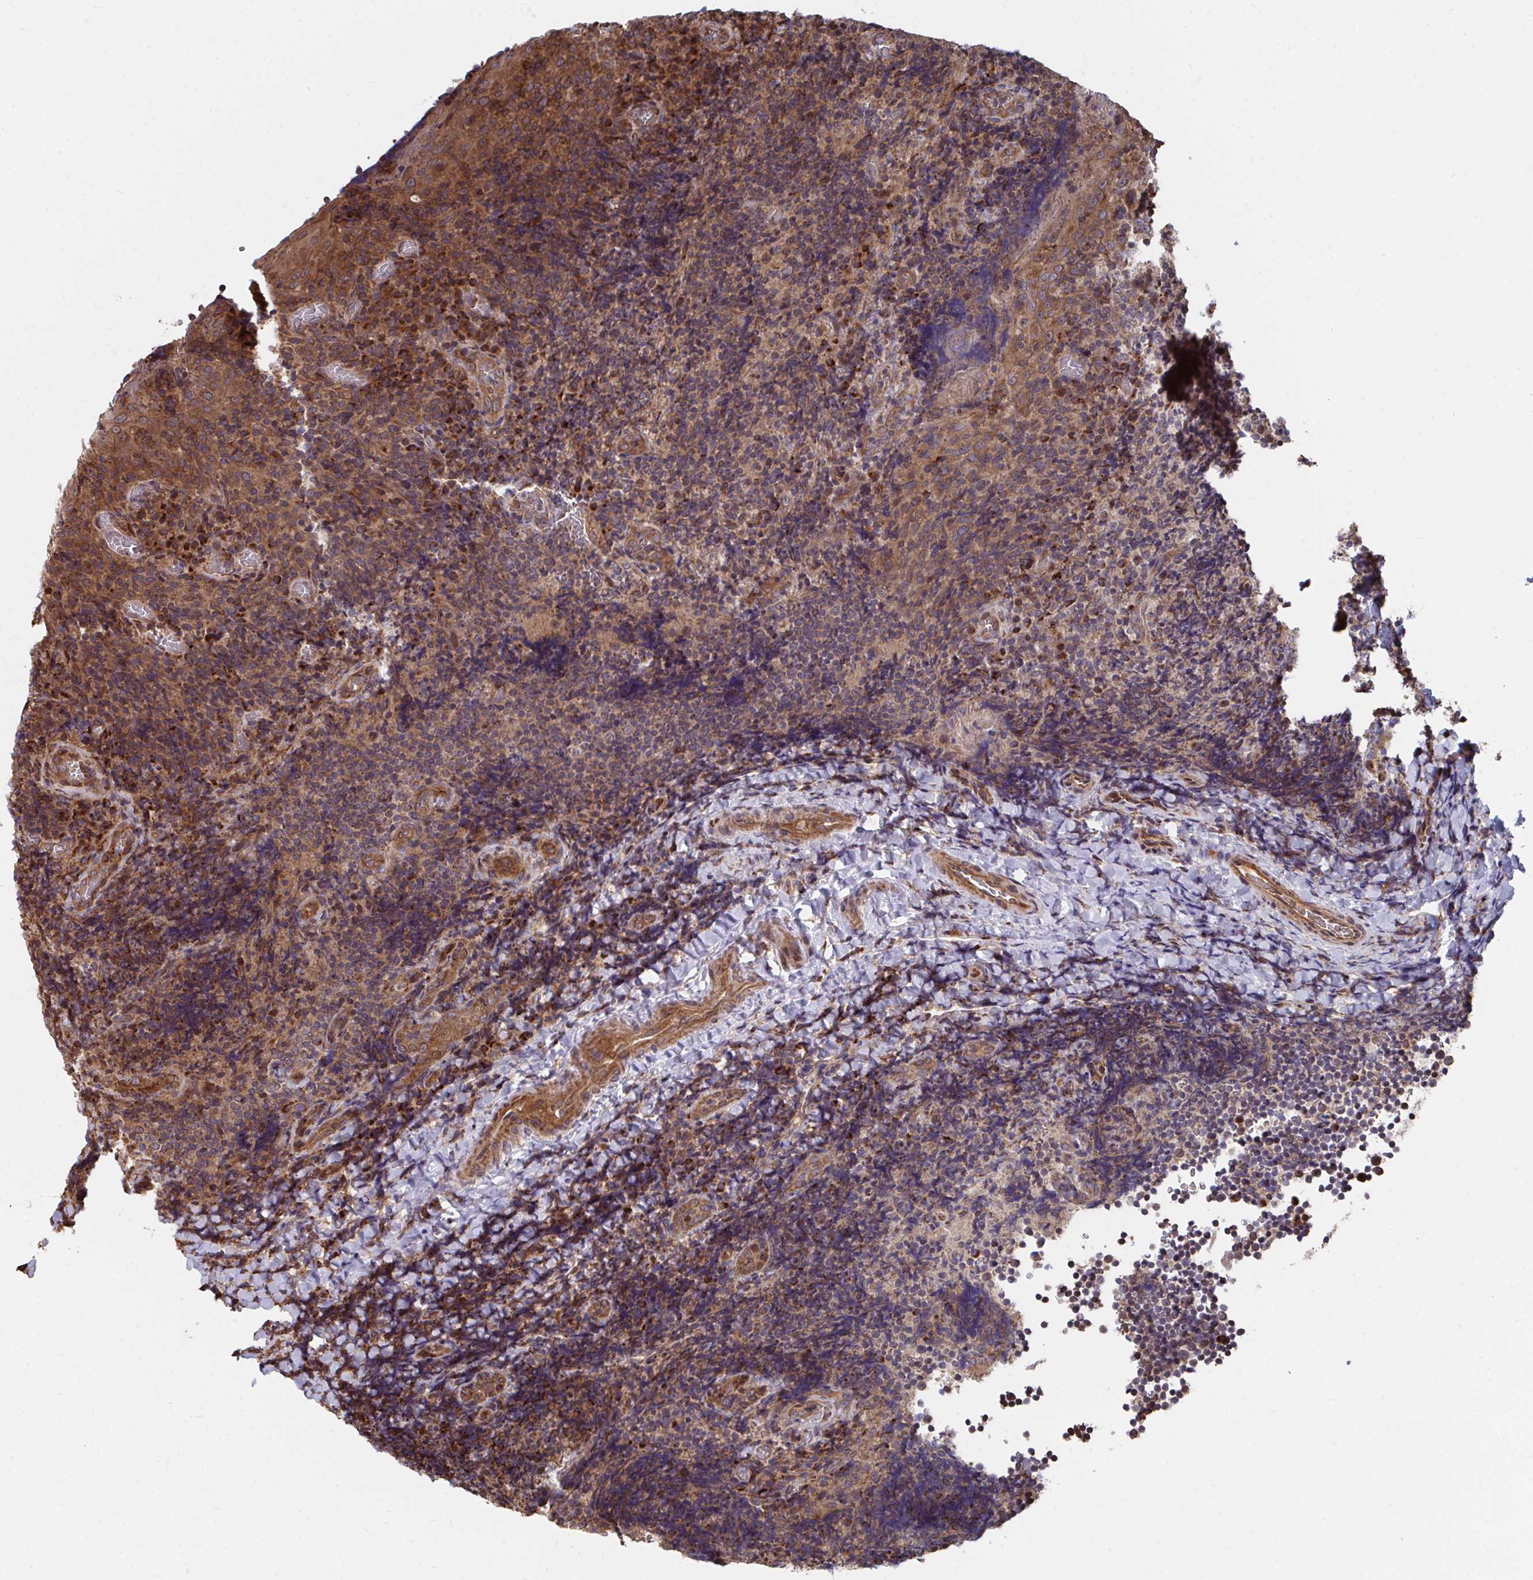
{"staining": {"intensity": "moderate", "quantity": "25%-75%", "location": "cytoplasmic/membranous"}, "tissue": "tonsil", "cell_type": "Non-germinal center cells", "image_type": "normal", "snomed": [{"axis": "morphology", "description": "Normal tissue, NOS"}, {"axis": "topography", "description": "Tonsil"}], "caption": "Immunohistochemistry (DAB (3,3'-diaminobenzidine)) staining of benign tonsil reveals moderate cytoplasmic/membranous protein staining in about 25%-75% of non-germinal center cells.", "gene": "FAM89A", "patient": {"sex": "male", "age": 17}}